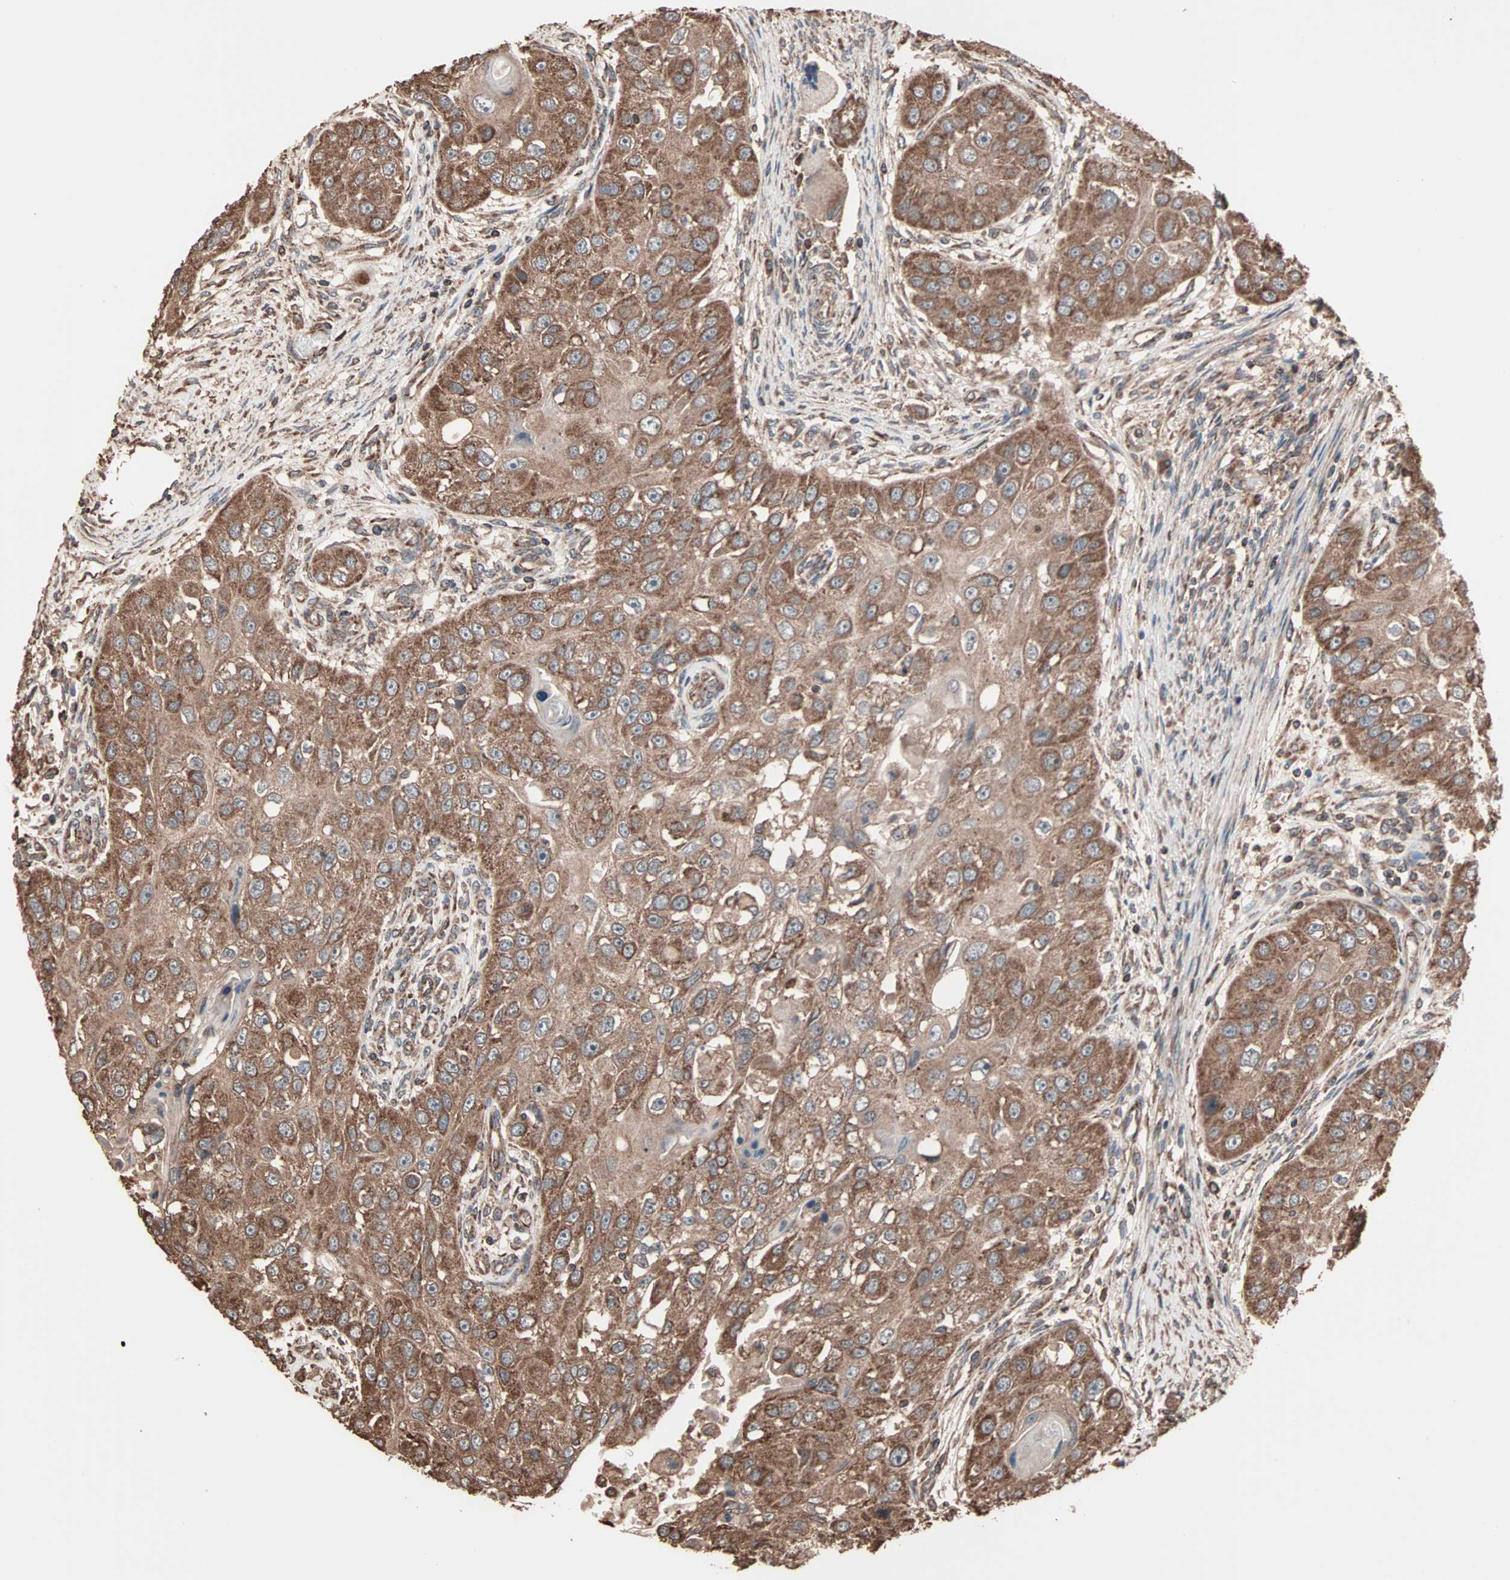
{"staining": {"intensity": "moderate", "quantity": ">75%", "location": "cytoplasmic/membranous"}, "tissue": "head and neck cancer", "cell_type": "Tumor cells", "image_type": "cancer", "snomed": [{"axis": "morphology", "description": "Normal tissue, NOS"}, {"axis": "morphology", "description": "Squamous cell carcinoma, NOS"}, {"axis": "topography", "description": "Skeletal muscle"}, {"axis": "topography", "description": "Head-Neck"}], "caption": "Immunohistochemical staining of head and neck cancer shows medium levels of moderate cytoplasmic/membranous protein positivity in about >75% of tumor cells. Immunohistochemistry (ihc) stains the protein in brown and the nuclei are stained blue.", "gene": "MRPL2", "patient": {"sex": "male", "age": 51}}